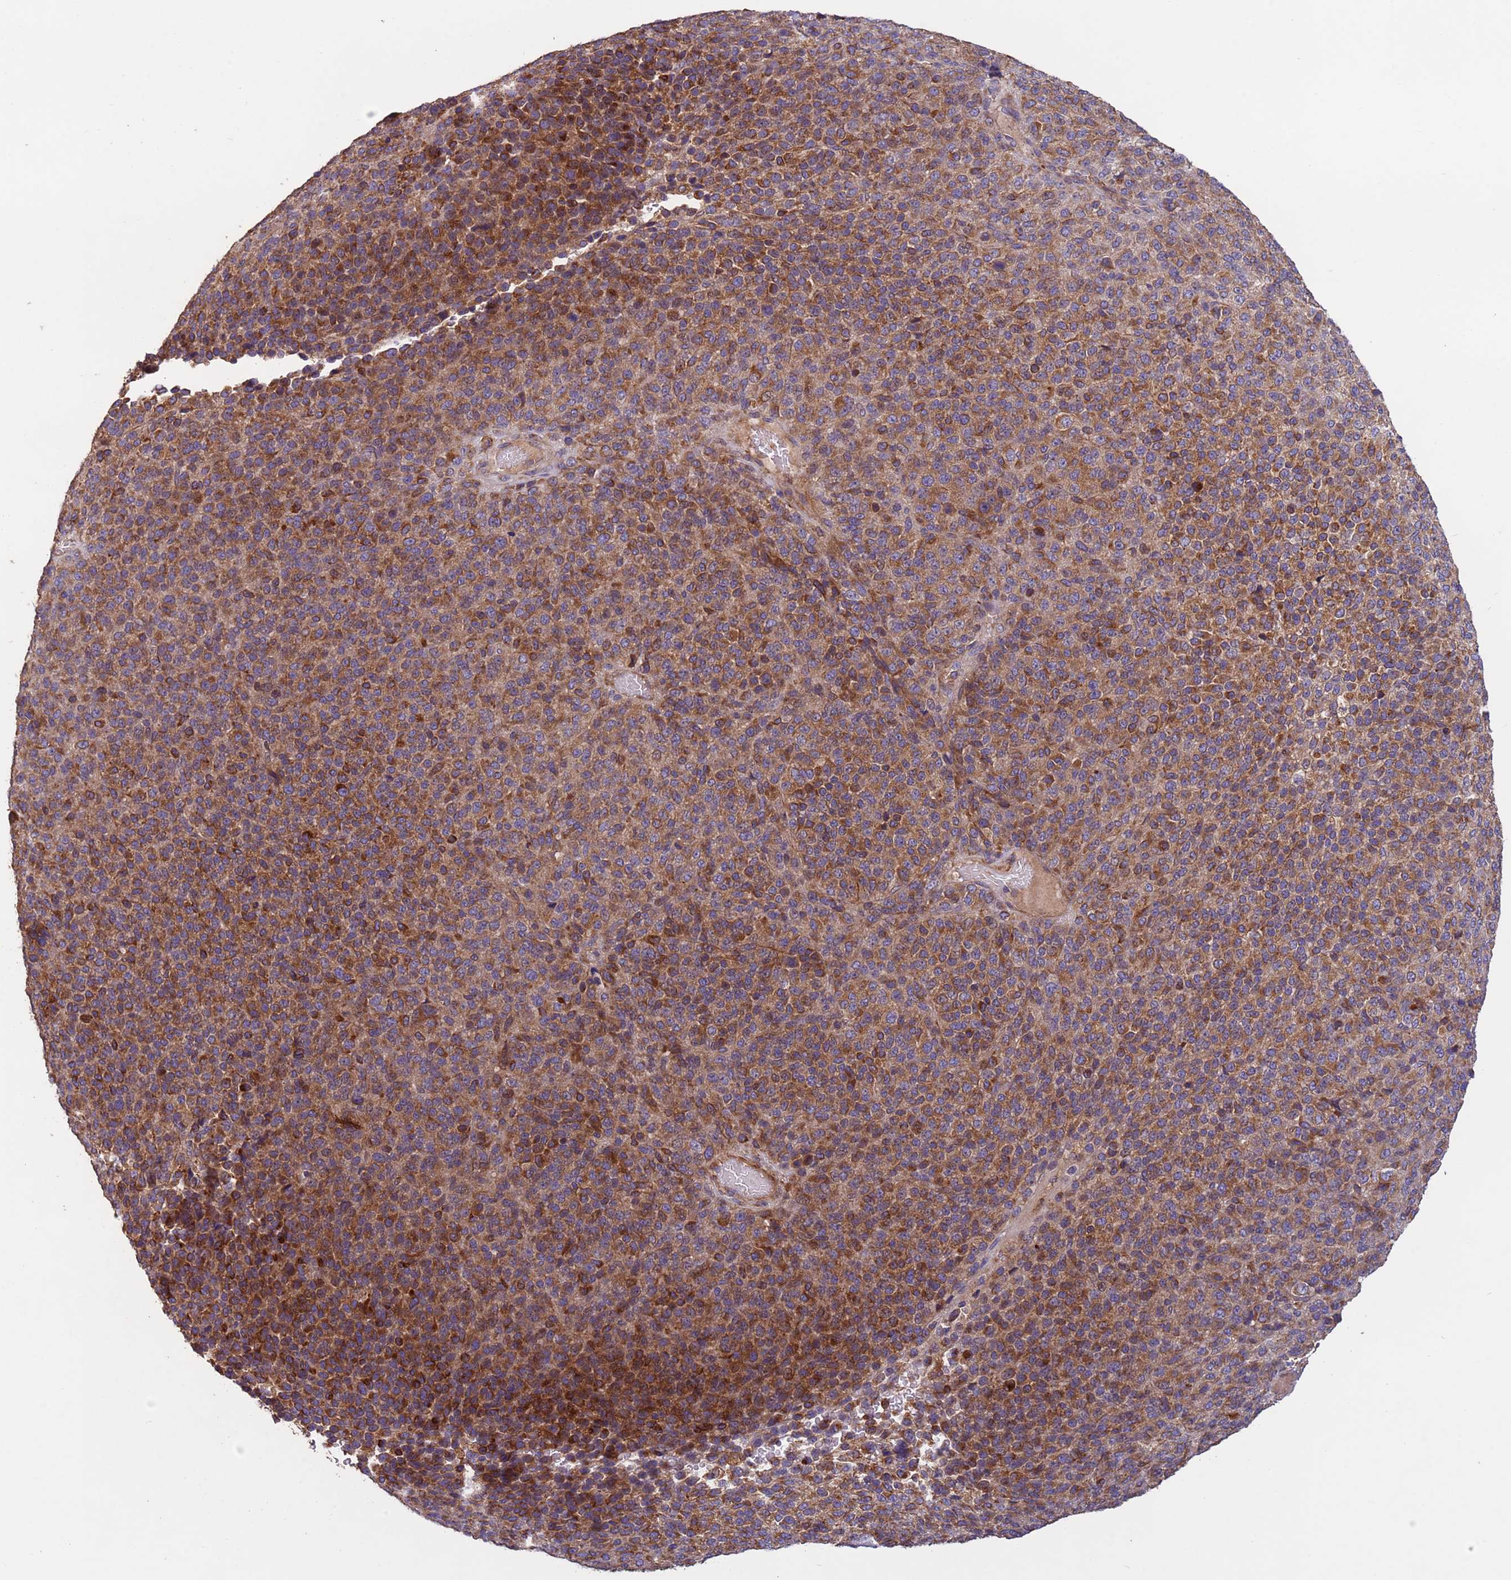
{"staining": {"intensity": "moderate", "quantity": ">75%", "location": "cytoplasmic/membranous"}, "tissue": "melanoma", "cell_type": "Tumor cells", "image_type": "cancer", "snomed": [{"axis": "morphology", "description": "Malignant melanoma, Metastatic site"}, {"axis": "topography", "description": "Brain"}], "caption": "Melanoma stained with a protein marker demonstrates moderate staining in tumor cells.", "gene": "RAB10", "patient": {"sex": "female", "age": 56}}